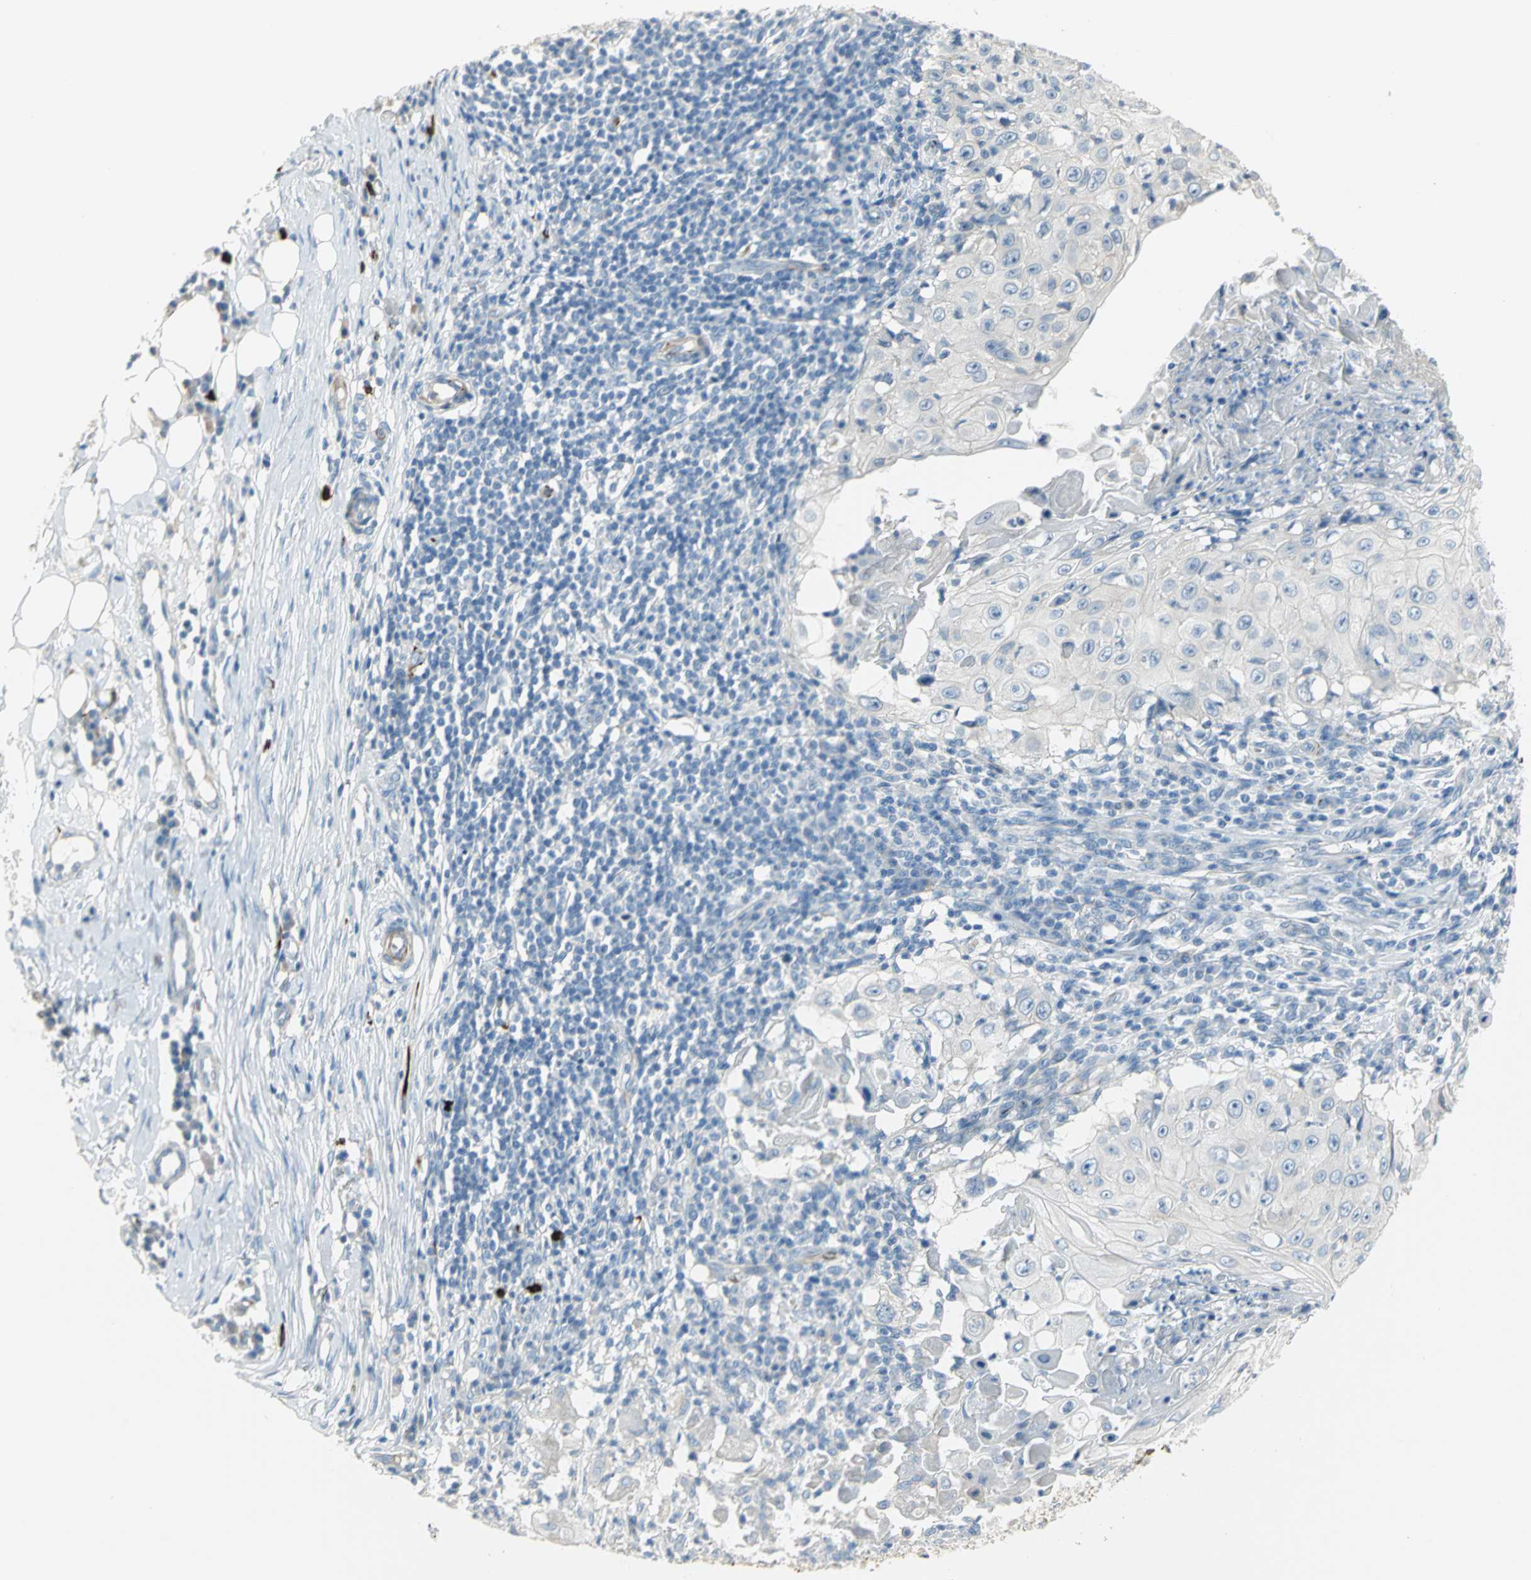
{"staining": {"intensity": "negative", "quantity": "none", "location": "none"}, "tissue": "skin cancer", "cell_type": "Tumor cells", "image_type": "cancer", "snomed": [{"axis": "morphology", "description": "Squamous cell carcinoma, NOS"}, {"axis": "topography", "description": "Skin"}], "caption": "Tumor cells are negative for brown protein staining in skin cancer (squamous cell carcinoma).", "gene": "ALOX15", "patient": {"sex": "male", "age": 86}}